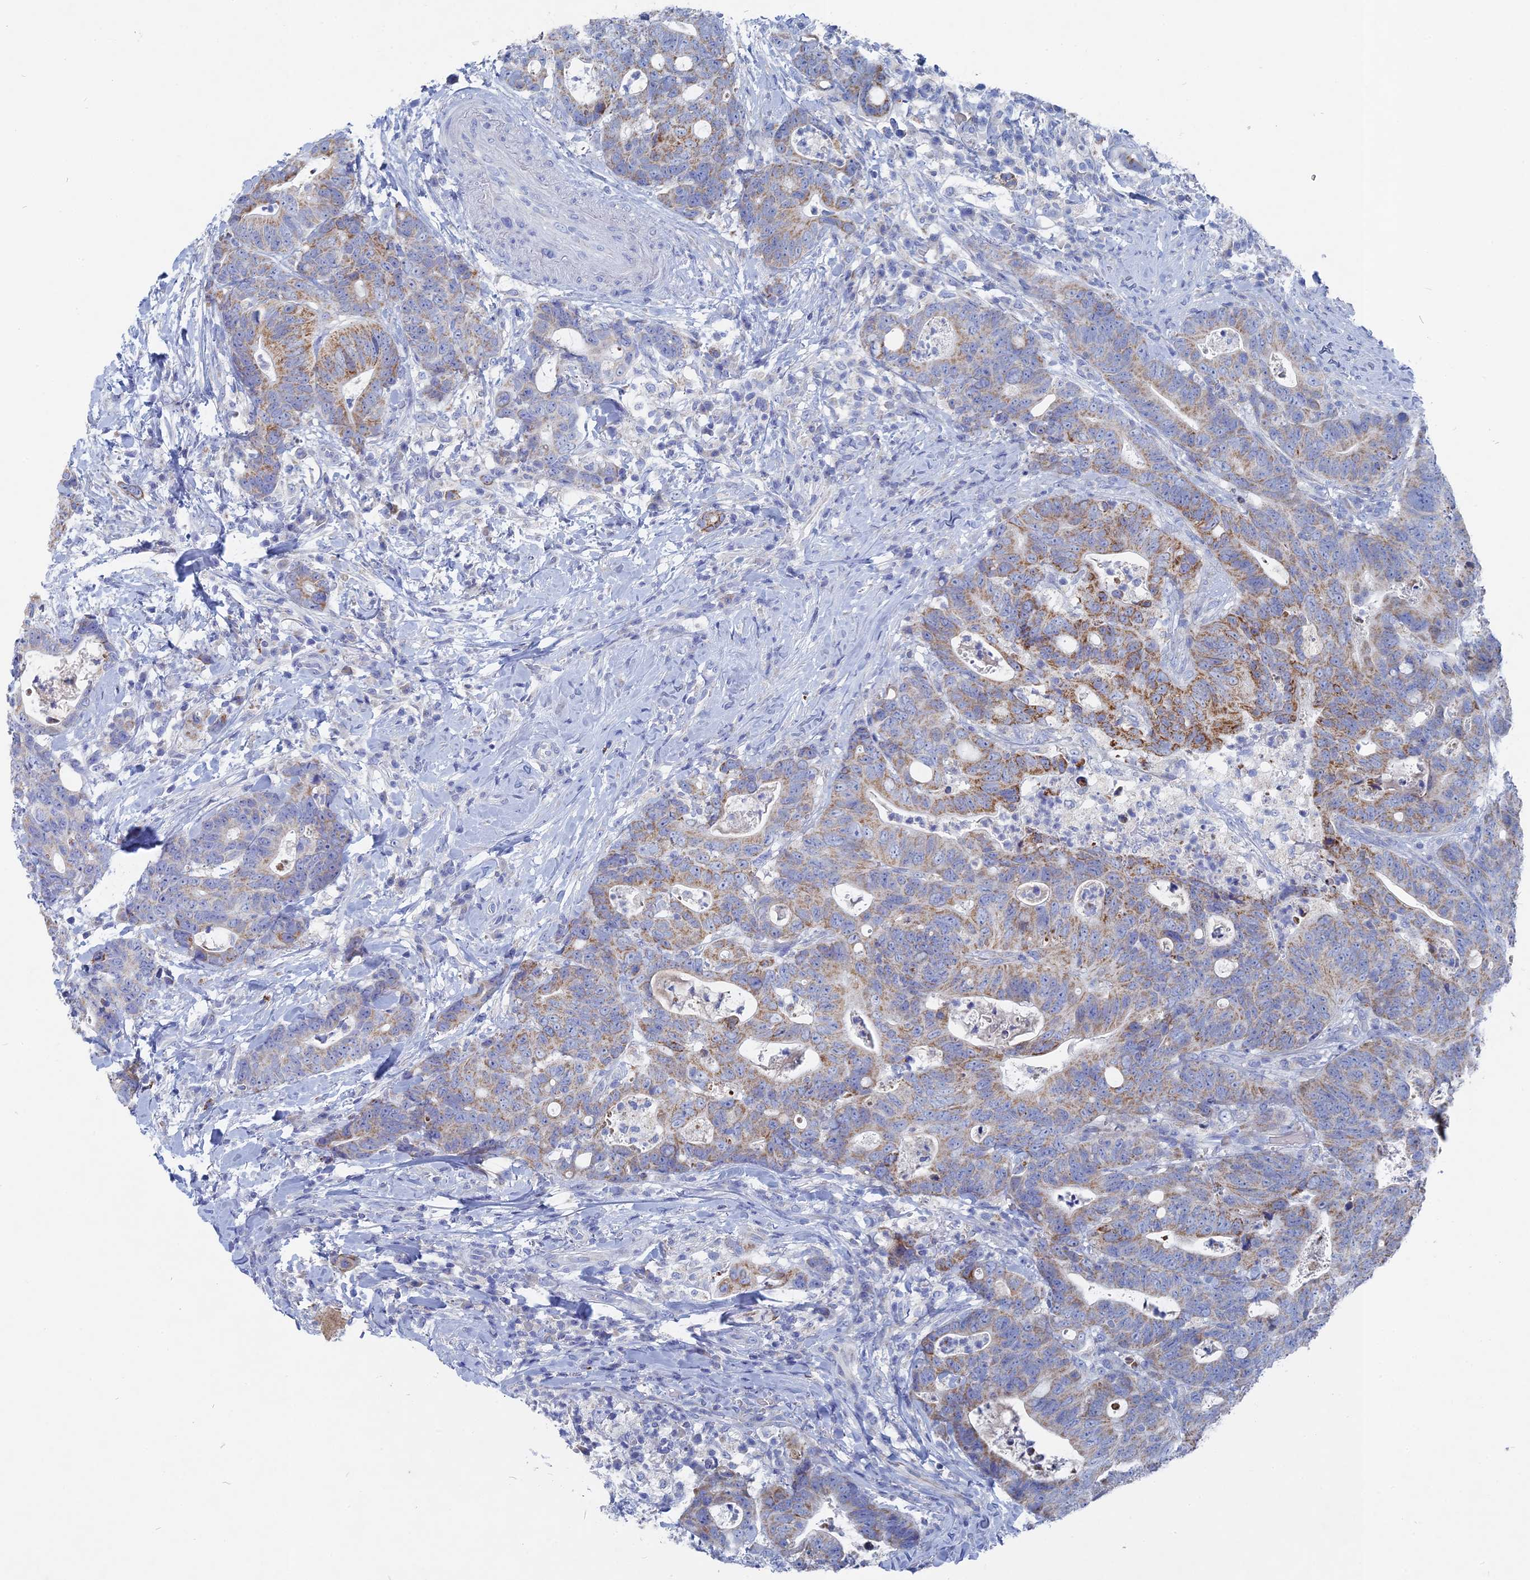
{"staining": {"intensity": "moderate", "quantity": "25%-75%", "location": "cytoplasmic/membranous"}, "tissue": "colorectal cancer", "cell_type": "Tumor cells", "image_type": "cancer", "snomed": [{"axis": "morphology", "description": "Adenocarcinoma, NOS"}, {"axis": "topography", "description": "Colon"}], "caption": "Immunohistochemical staining of adenocarcinoma (colorectal) exhibits medium levels of moderate cytoplasmic/membranous protein positivity in approximately 25%-75% of tumor cells. (IHC, brightfield microscopy, high magnification).", "gene": "HIGD1A", "patient": {"sex": "female", "age": 82}}